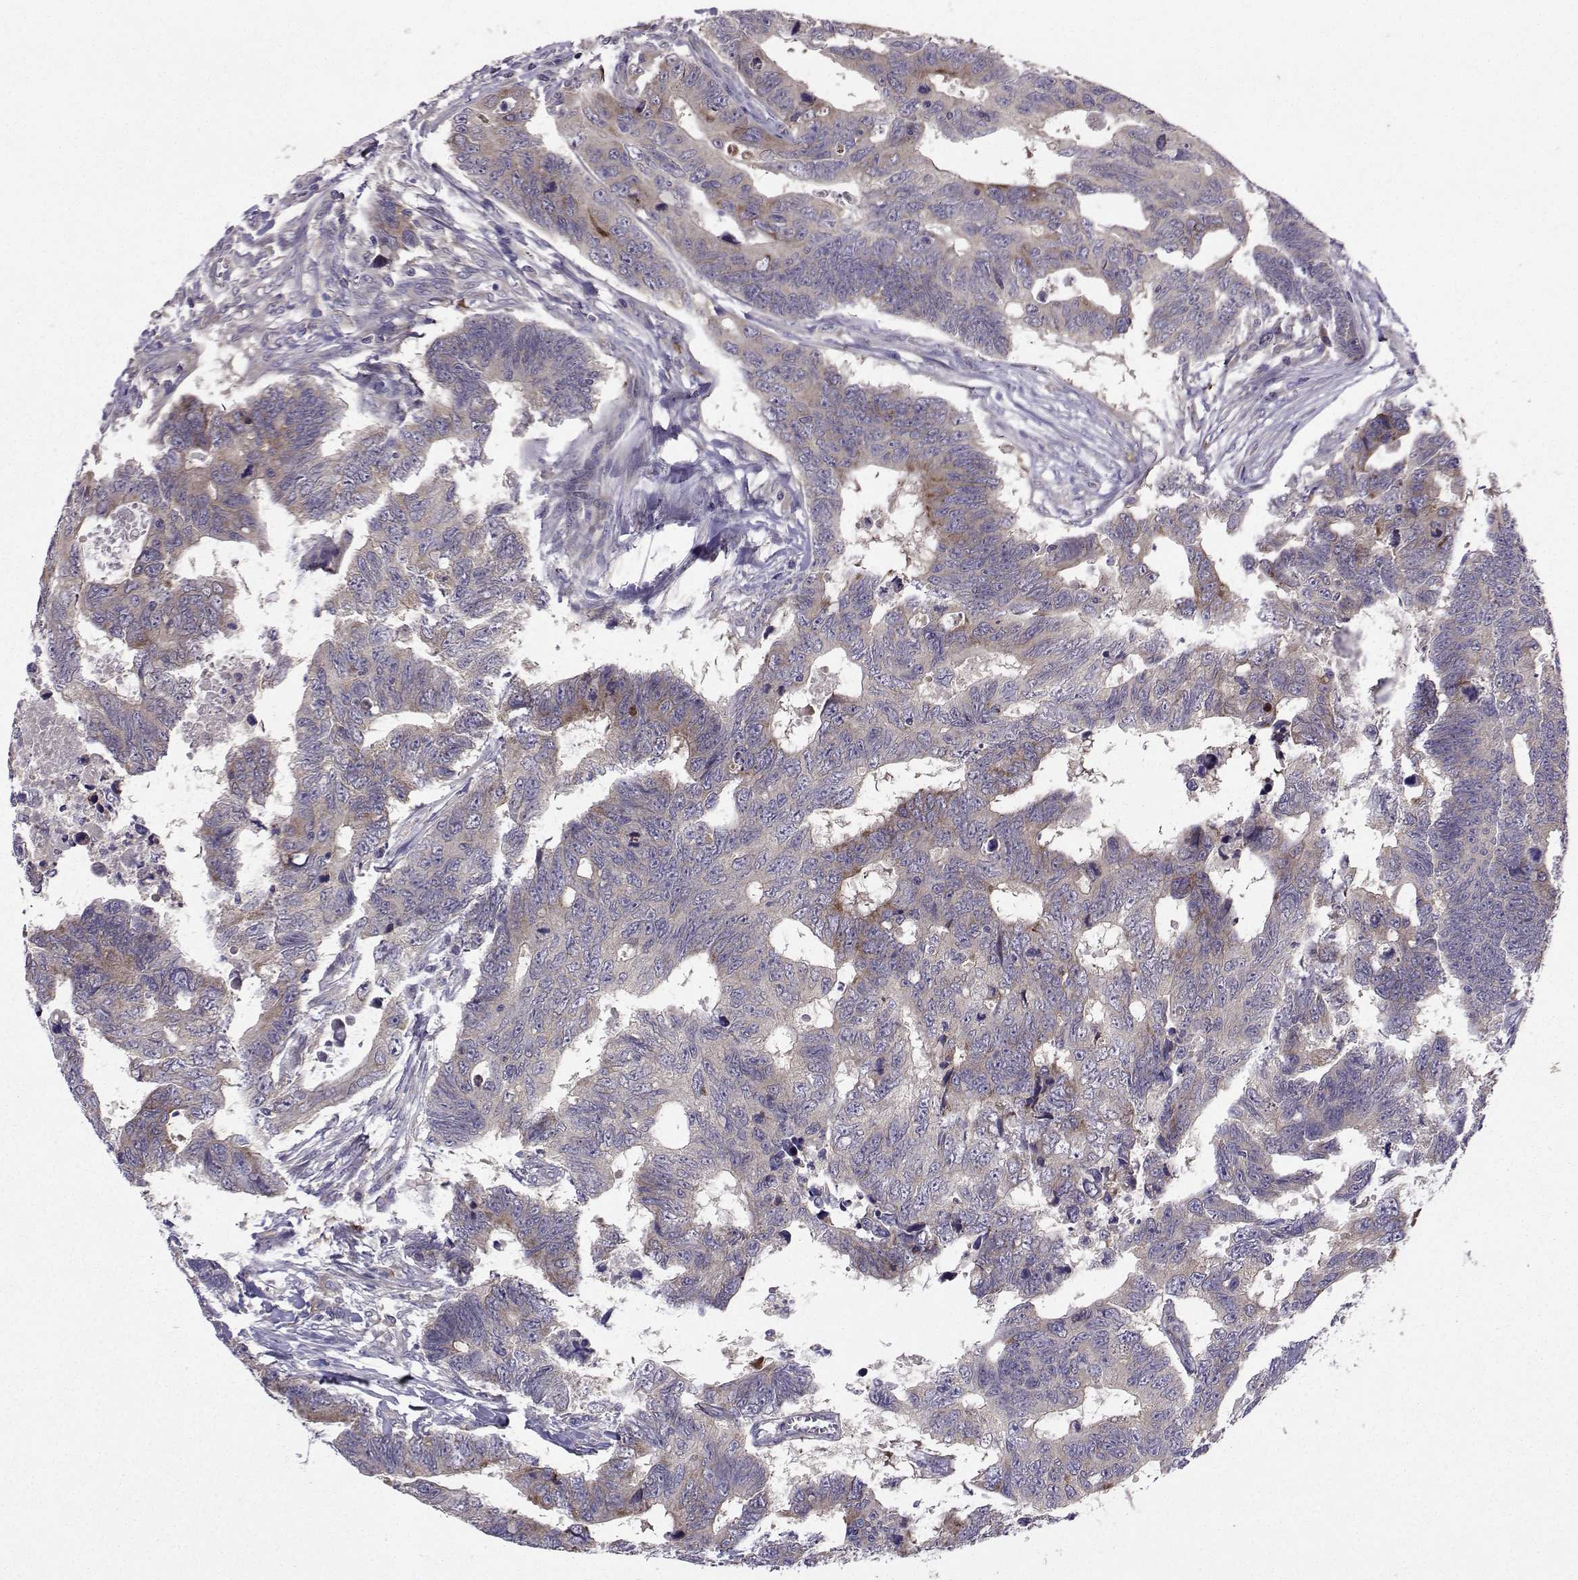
{"staining": {"intensity": "moderate", "quantity": "<25%", "location": "cytoplasmic/membranous"}, "tissue": "colorectal cancer", "cell_type": "Tumor cells", "image_type": "cancer", "snomed": [{"axis": "morphology", "description": "Adenocarcinoma, NOS"}, {"axis": "topography", "description": "Colon"}], "caption": "Protein expression by IHC demonstrates moderate cytoplasmic/membranous expression in about <25% of tumor cells in colorectal cancer.", "gene": "STXBP5", "patient": {"sex": "female", "age": 77}}